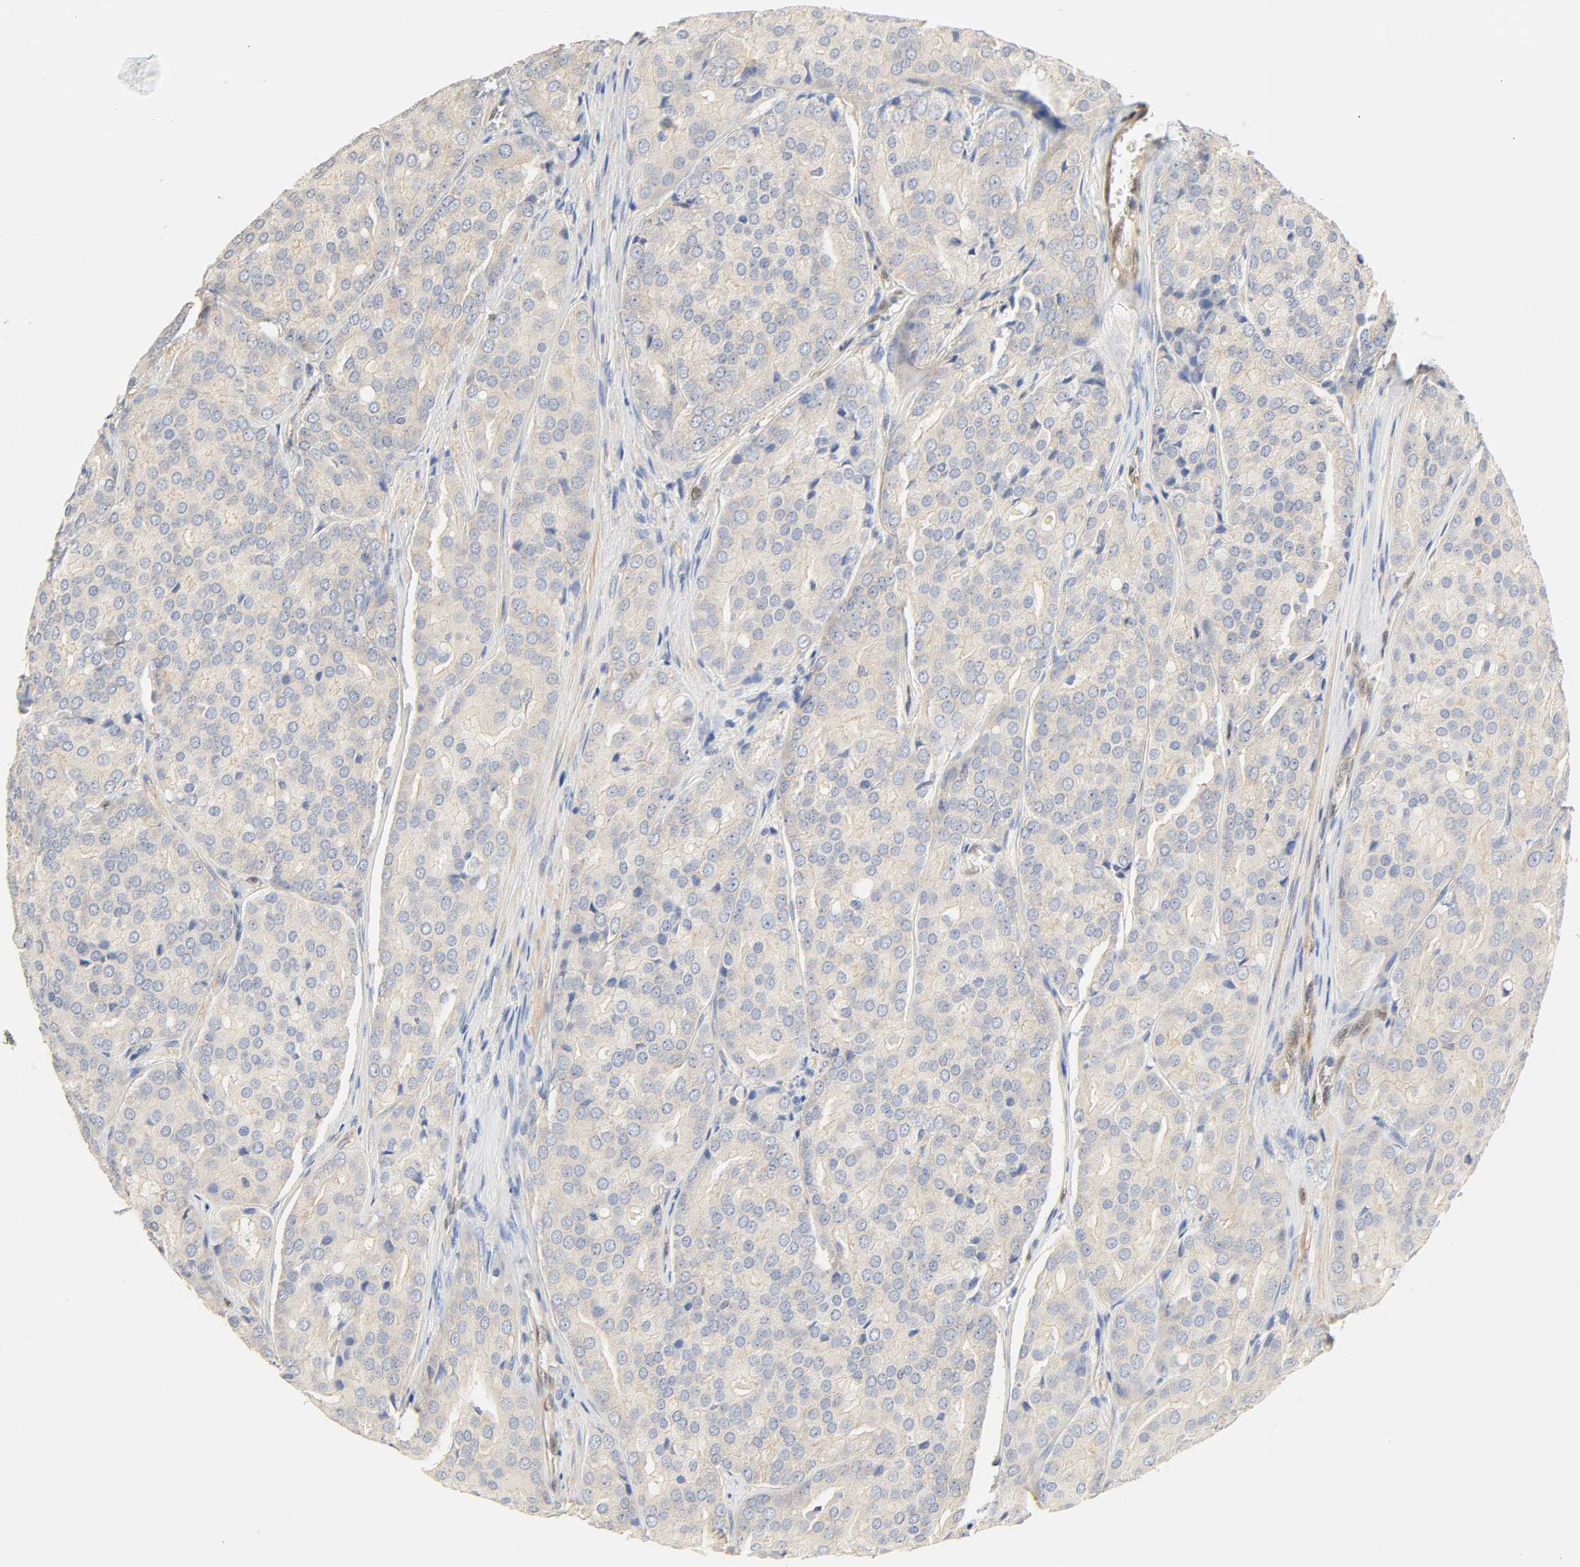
{"staining": {"intensity": "negative", "quantity": "none", "location": "none"}, "tissue": "prostate cancer", "cell_type": "Tumor cells", "image_type": "cancer", "snomed": [{"axis": "morphology", "description": "Adenocarcinoma, High grade"}, {"axis": "topography", "description": "Prostate"}], "caption": "Photomicrograph shows no protein expression in tumor cells of prostate cancer (adenocarcinoma (high-grade)) tissue. (Stains: DAB (3,3'-diaminobenzidine) IHC with hematoxylin counter stain, Microscopy: brightfield microscopy at high magnification).", "gene": "BORCS8-MEF2B", "patient": {"sex": "male", "age": 64}}